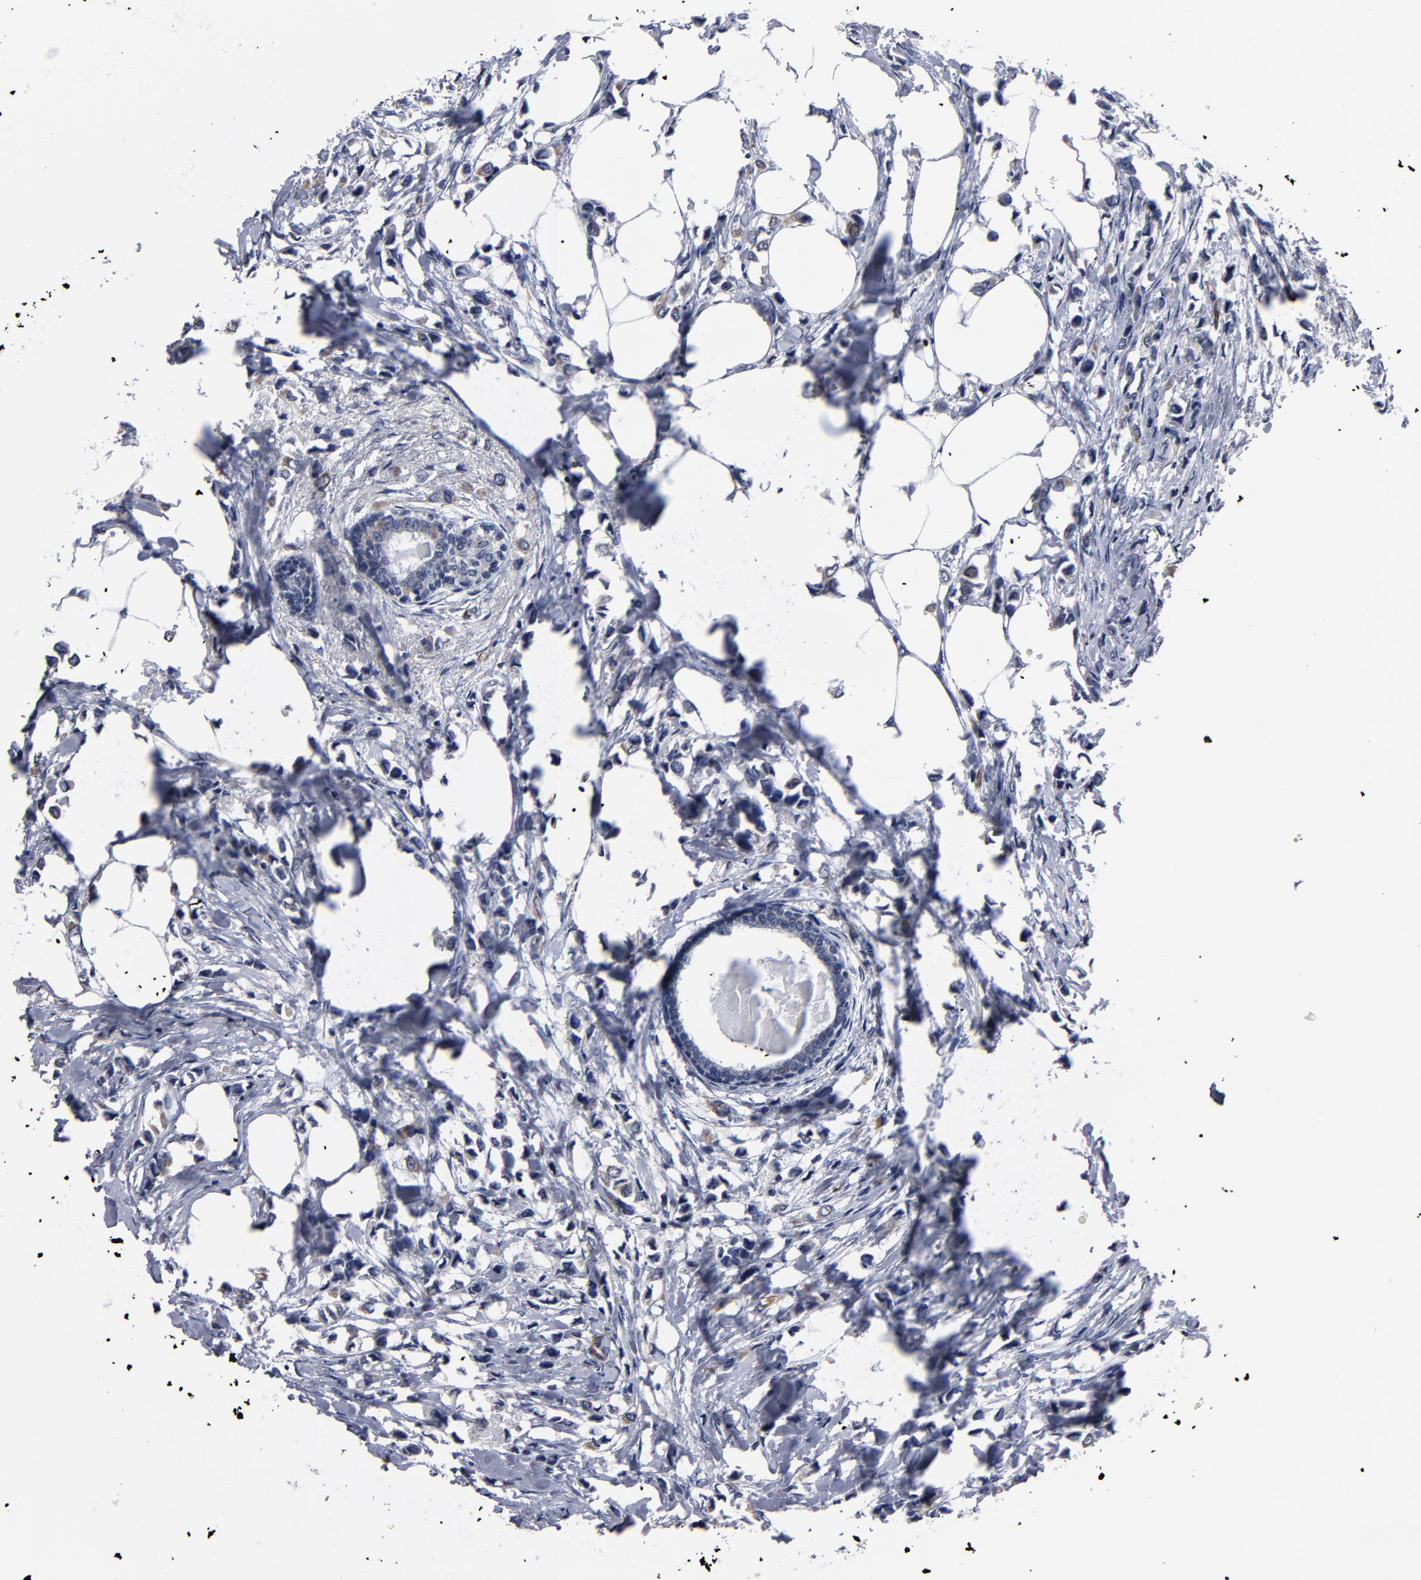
{"staining": {"intensity": "weak", "quantity": "<25%", "location": "cytoplasmic/membranous"}, "tissue": "breast cancer", "cell_type": "Tumor cells", "image_type": "cancer", "snomed": [{"axis": "morphology", "description": "Lobular carcinoma"}, {"axis": "topography", "description": "Breast"}], "caption": "This micrograph is of lobular carcinoma (breast) stained with immunohistochemistry to label a protein in brown with the nuclei are counter-stained blue. There is no expression in tumor cells.", "gene": "ZNF175", "patient": {"sex": "female", "age": 51}}